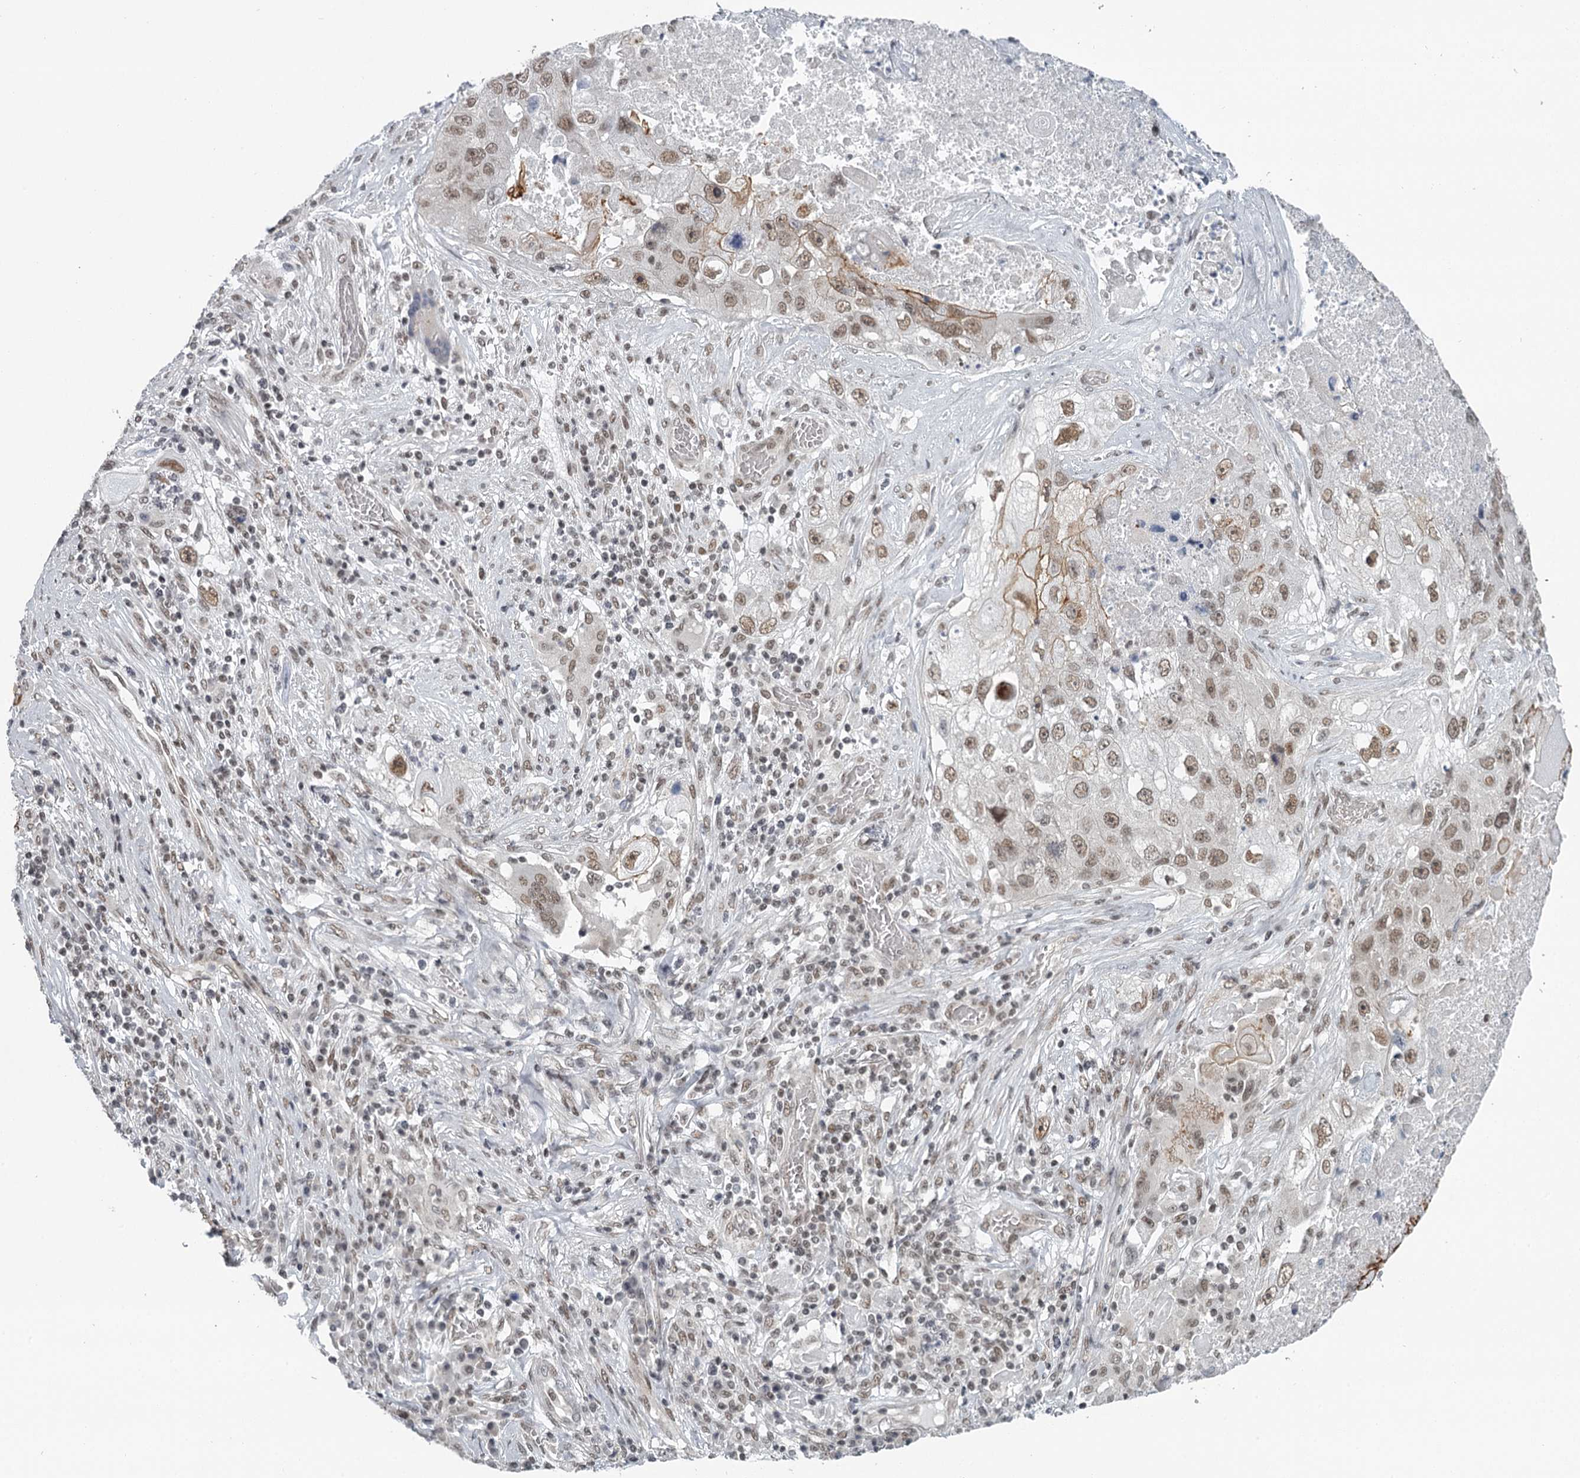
{"staining": {"intensity": "moderate", "quantity": ">75%", "location": "nuclear"}, "tissue": "lung cancer", "cell_type": "Tumor cells", "image_type": "cancer", "snomed": [{"axis": "morphology", "description": "Squamous cell carcinoma, NOS"}, {"axis": "topography", "description": "Lung"}], "caption": "Immunohistochemistry (IHC) of human lung squamous cell carcinoma shows medium levels of moderate nuclear staining in approximately >75% of tumor cells.", "gene": "FAM13C", "patient": {"sex": "male", "age": 61}}